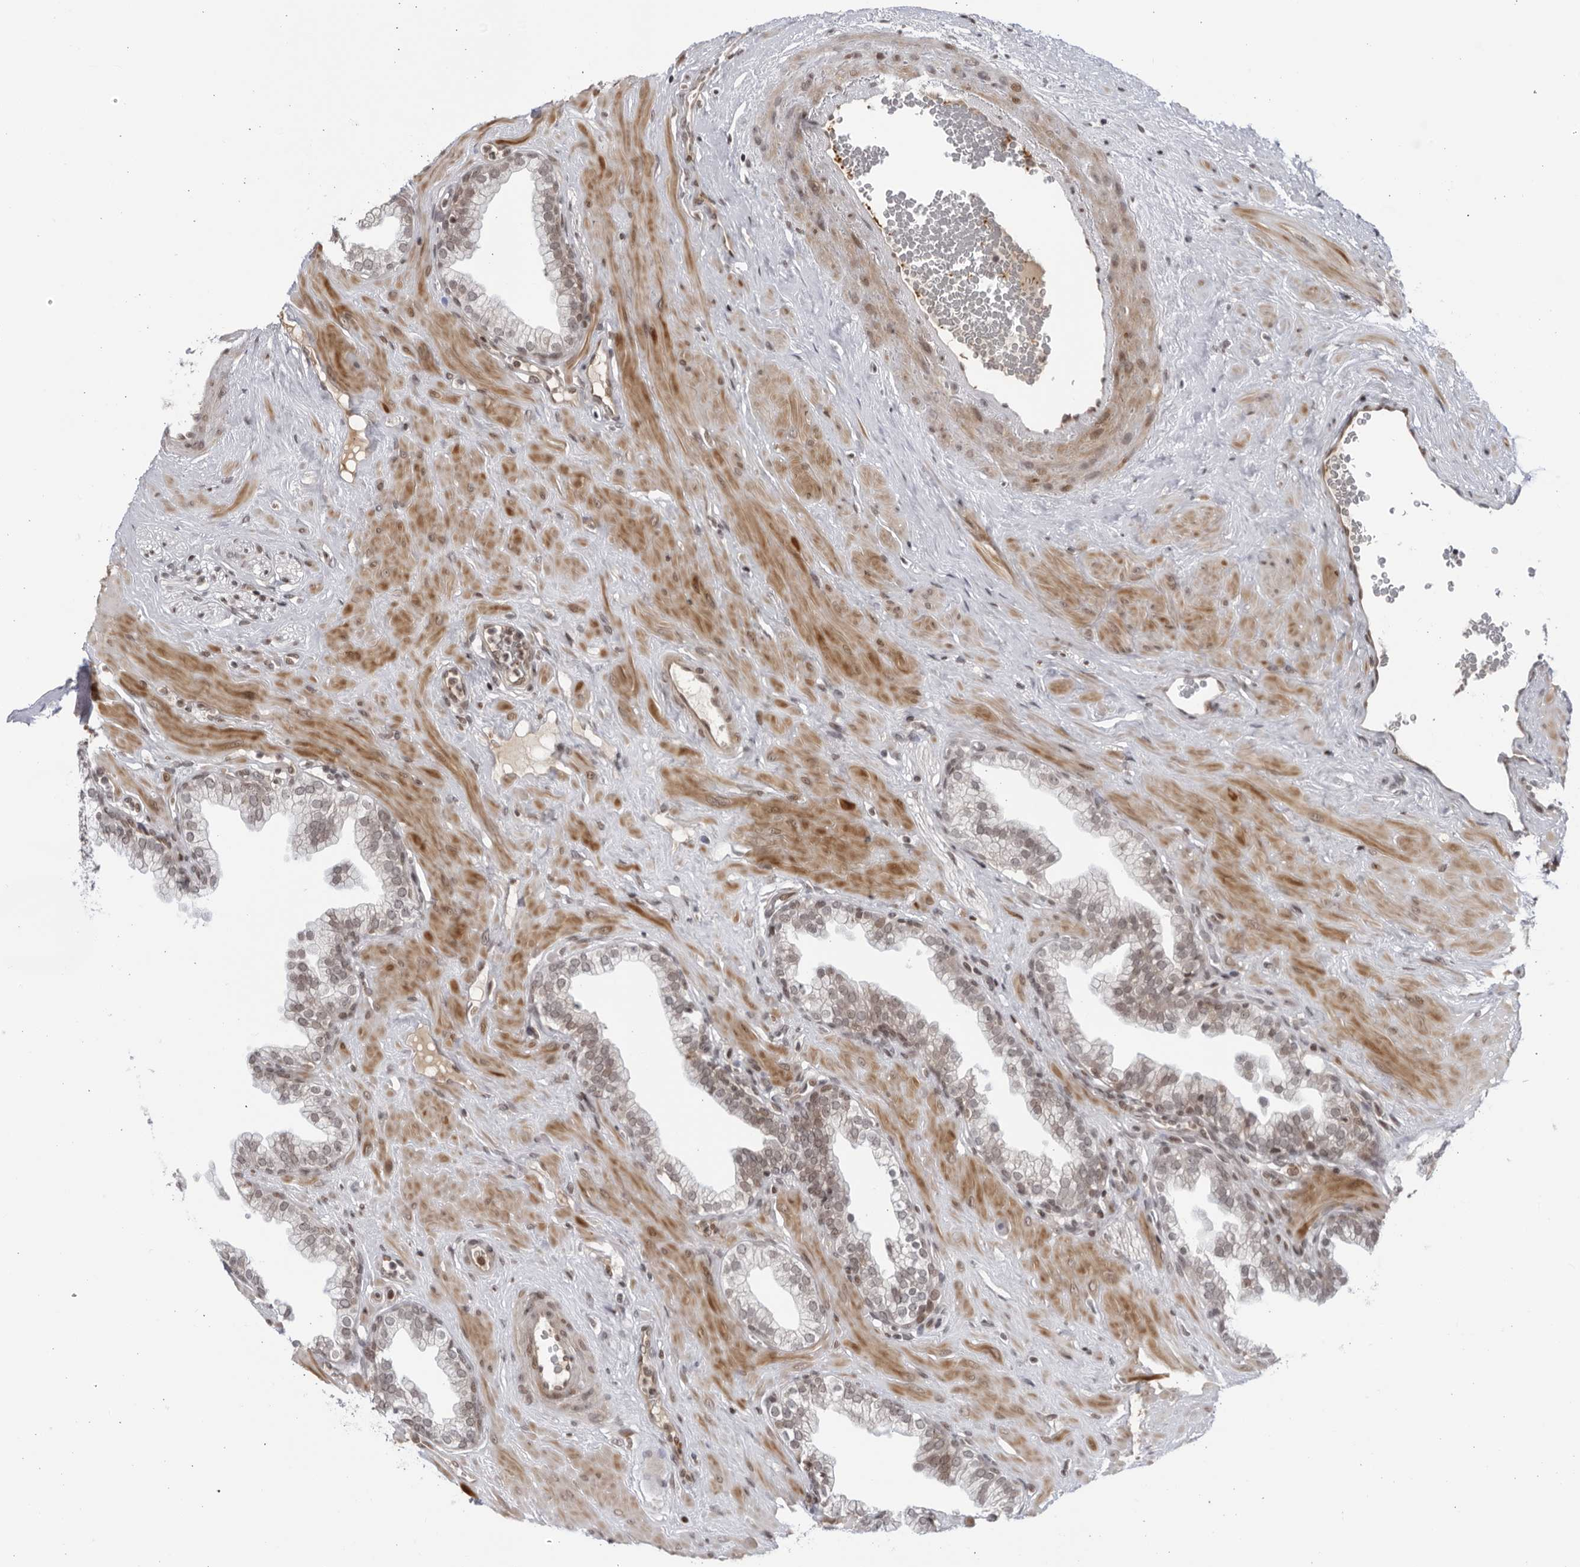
{"staining": {"intensity": "weak", "quantity": "25%-75%", "location": "nuclear"}, "tissue": "prostate", "cell_type": "Glandular cells", "image_type": "normal", "snomed": [{"axis": "morphology", "description": "Normal tissue, NOS"}, {"axis": "morphology", "description": "Urothelial carcinoma, Low grade"}, {"axis": "topography", "description": "Urinary bladder"}, {"axis": "topography", "description": "Prostate"}], "caption": "The photomicrograph displays a brown stain indicating the presence of a protein in the nuclear of glandular cells in prostate.", "gene": "DTL", "patient": {"sex": "male", "age": 60}}